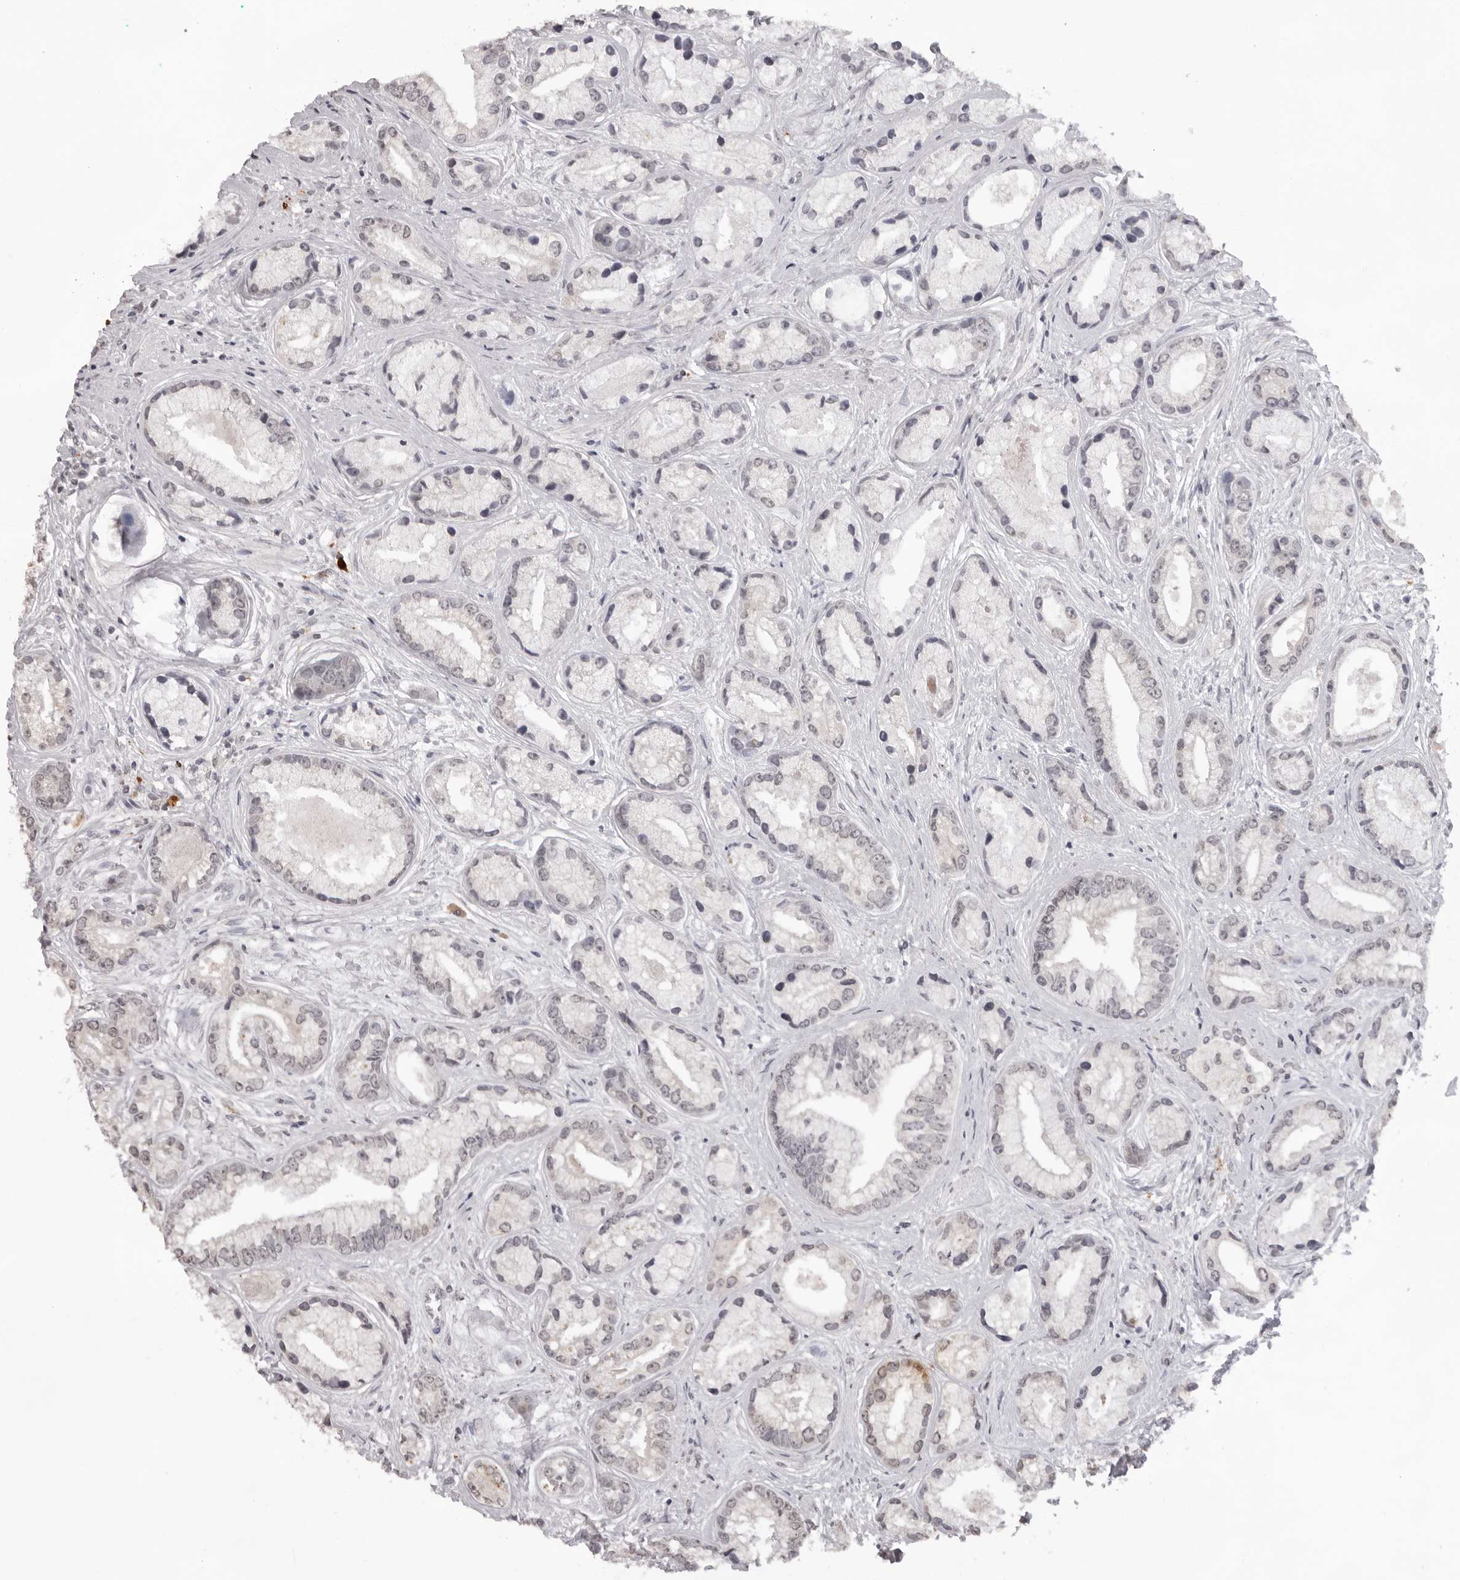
{"staining": {"intensity": "negative", "quantity": "none", "location": "none"}, "tissue": "prostate cancer", "cell_type": "Tumor cells", "image_type": "cancer", "snomed": [{"axis": "morphology", "description": "Adenocarcinoma, High grade"}, {"axis": "topography", "description": "Prostate"}], "caption": "DAB (3,3'-diaminobenzidine) immunohistochemical staining of human prostate cancer (adenocarcinoma (high-grade)) shows no significant staining in tumor cells. Brightfield microscopy of immunohistochemistry stained with DAB (3,3'-diaminobenzidine) (brown) and hematoxylin (blue), captured at high magnification.", "gene": "NTM", "patient": {"sex": "male", "age": 61}}